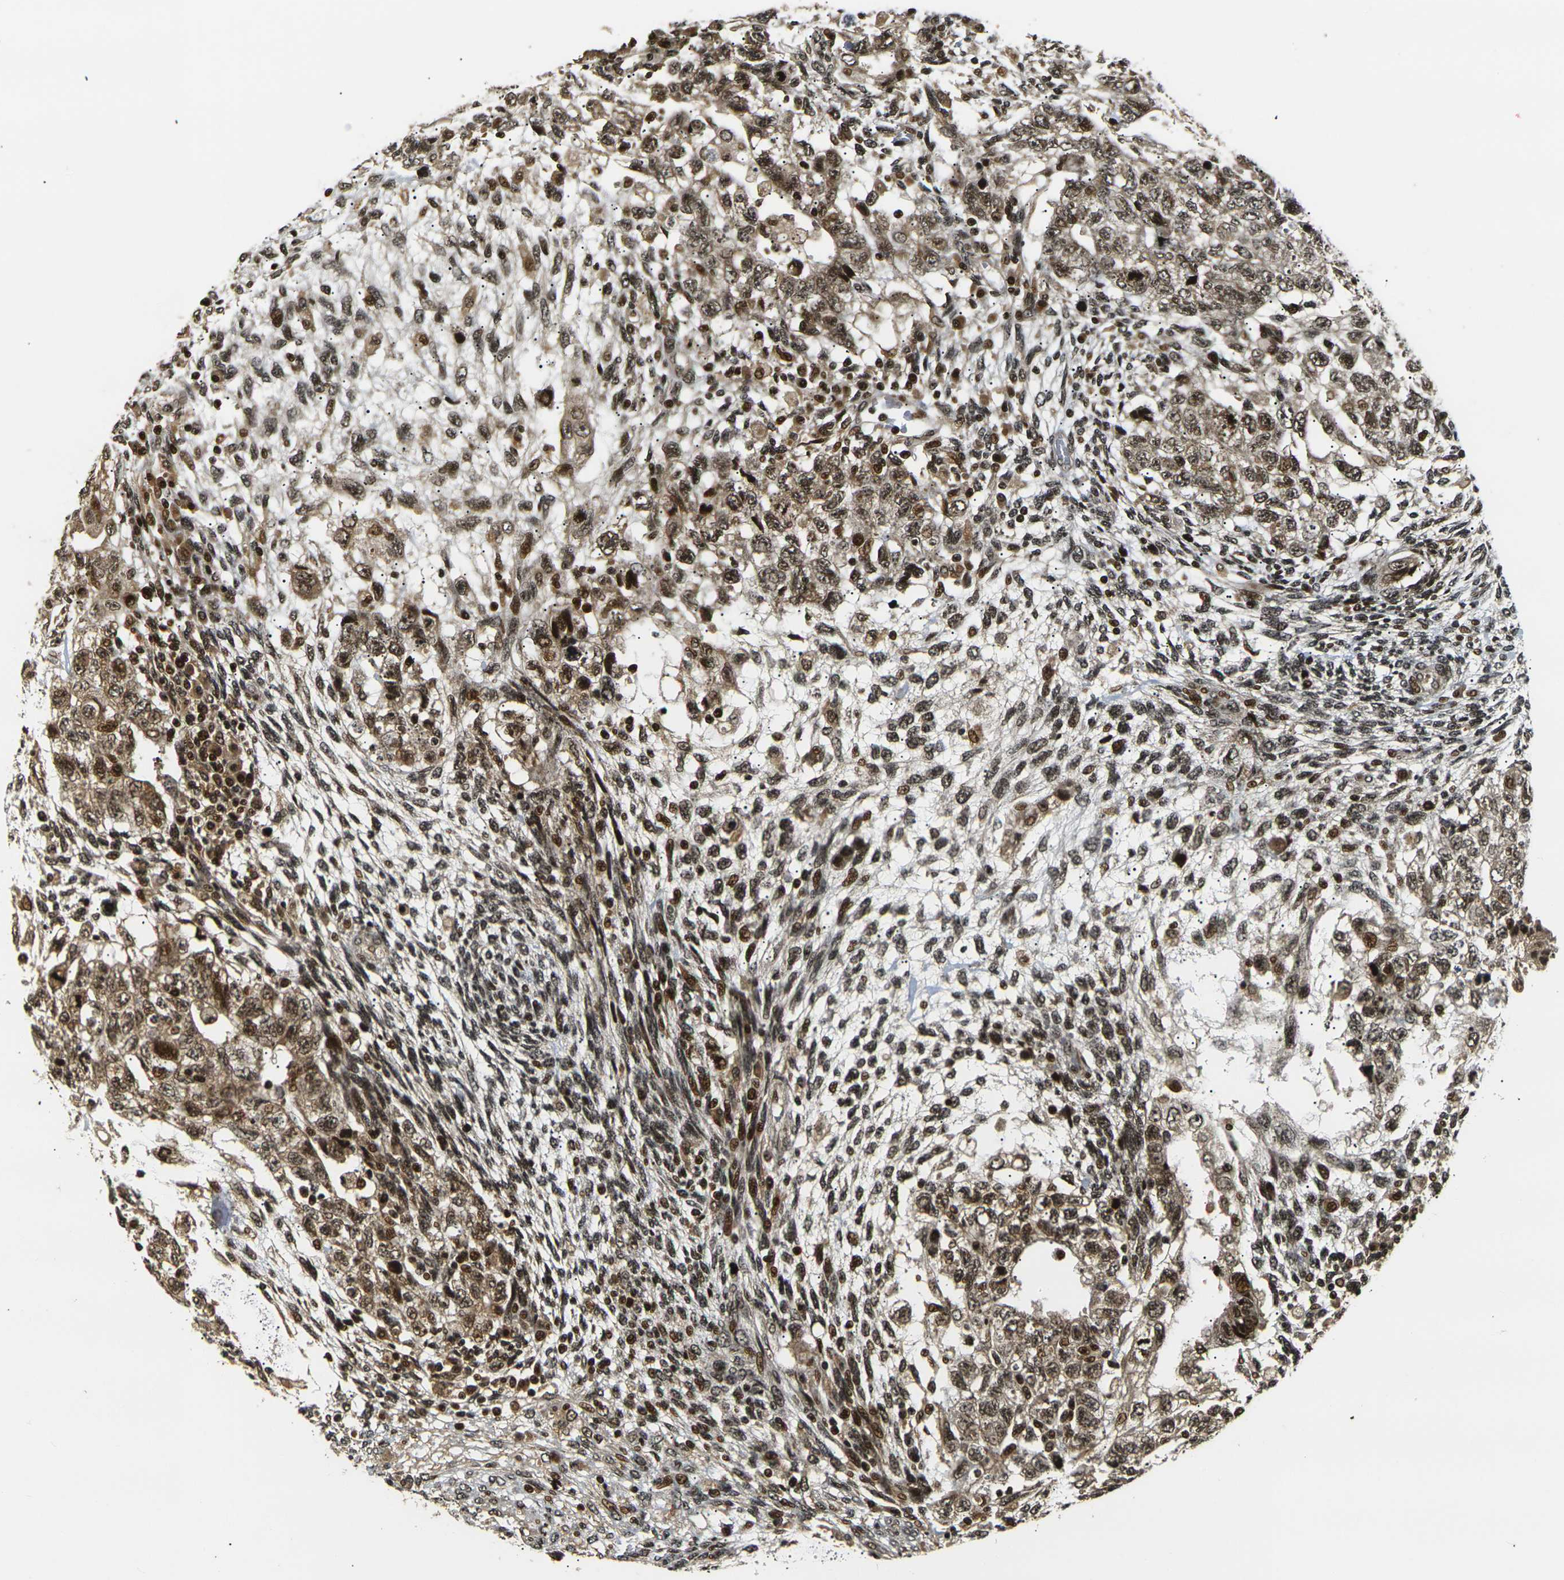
{"staining": {"intensity": "moderate", "quantity": ">75%", "location": "cytoplasmic/membranous,nuclear"}, "tissue": "testis cancer", "cell_type": "Tumor cells", "image_type": "cancer", "snomed": [{"axis": "morphology", "description": "Normal tissue, NOS"}, {"axis": "morphology", "description": "Carcinoma, Embryonal, NOS"}, {"axis": "topography", "description": "Testis"}], "caption": "An immunohistochemistry photomicrograph of neoplastic tissue is shown. Protein staining in brown labels moderate cytoplasmic/membranous and nuclear positivity in testis embryonal carcinoma within tumor cells.", "gene": "ACTL6A", "patient": {"sex": "male", "age": 36}}